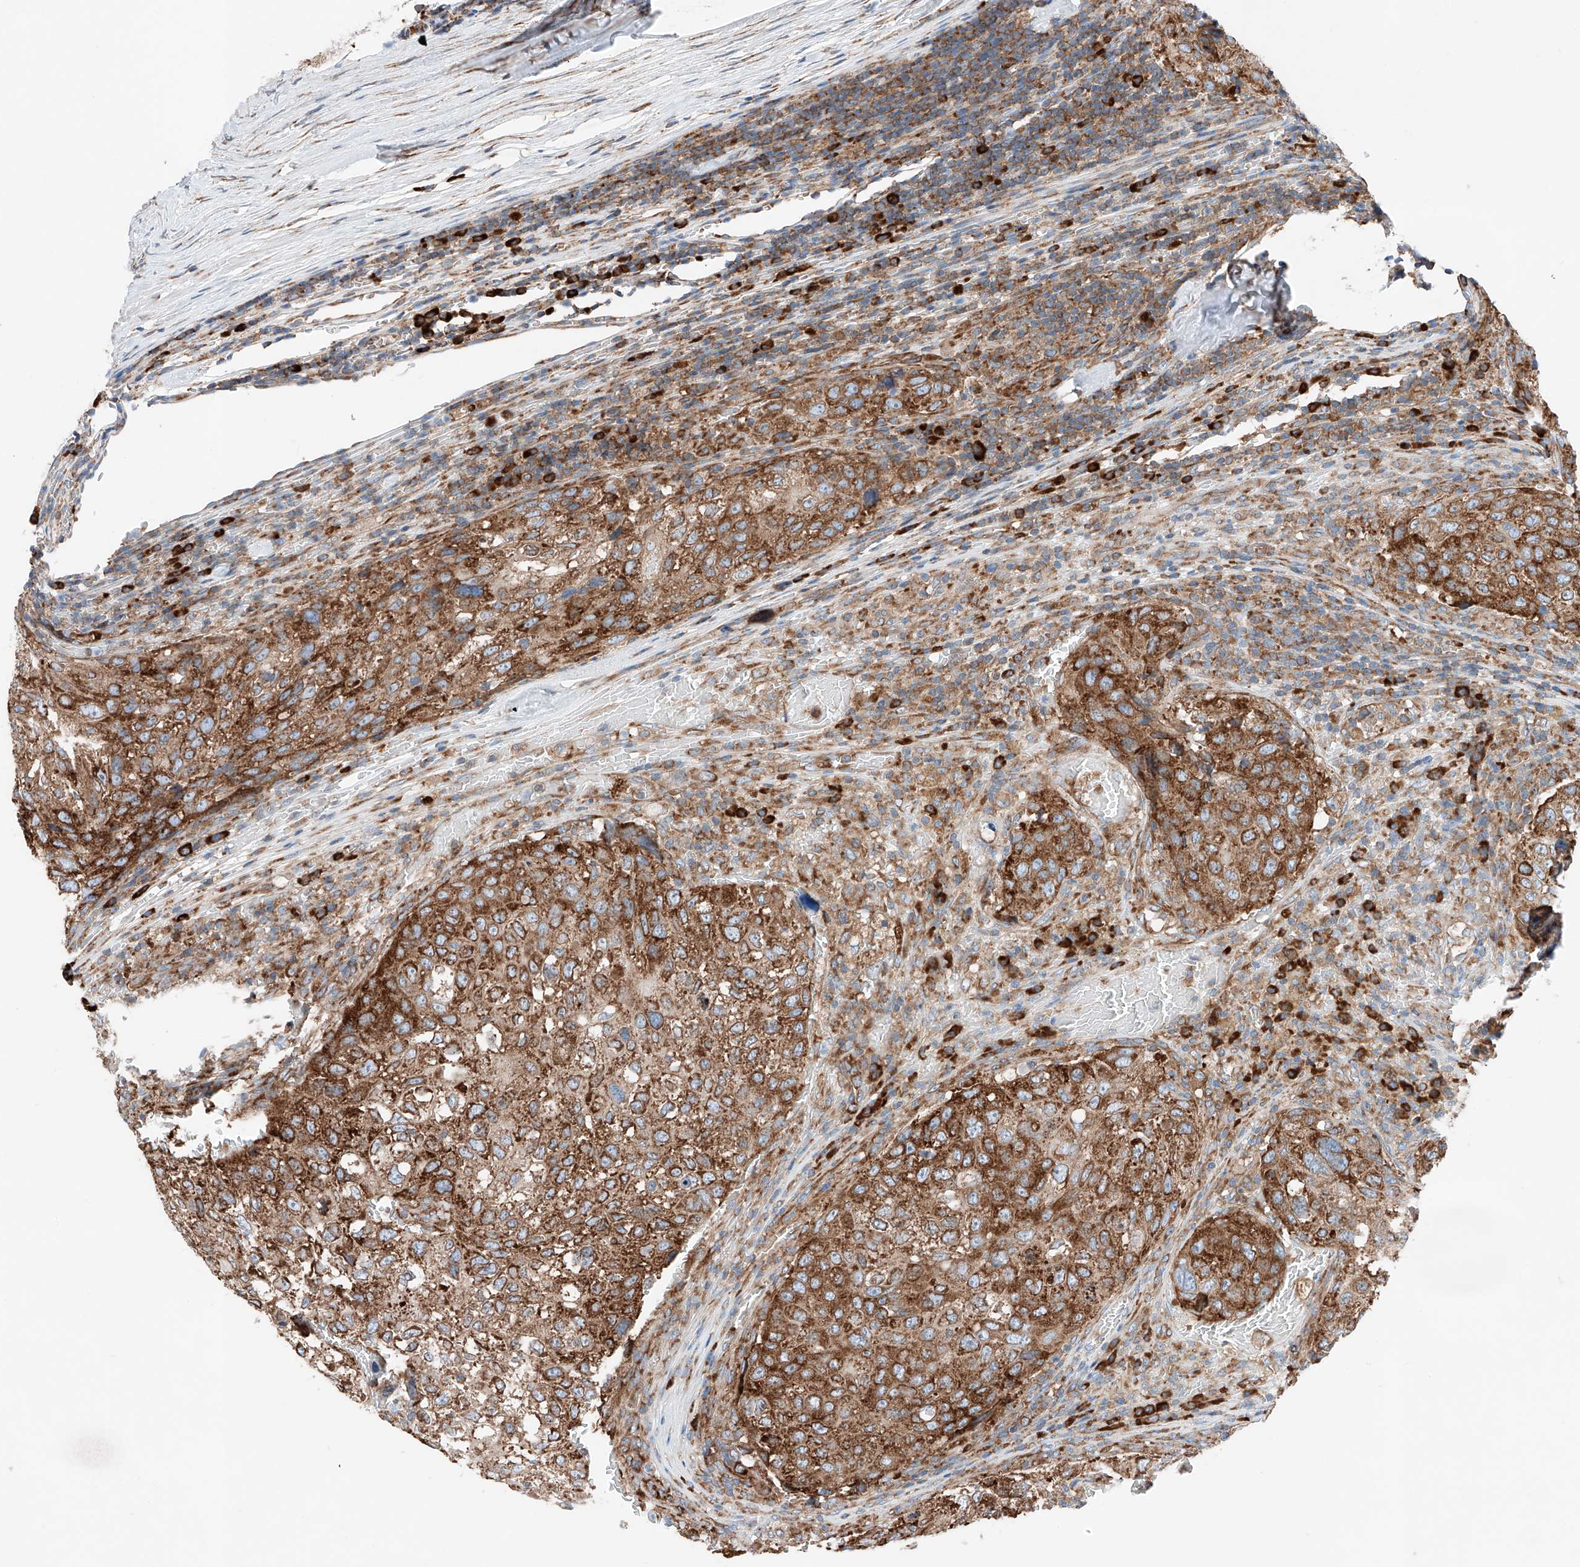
{"staining": {"intensity": "strong", "quantity": ">75%", "location": "cytoplasmic/membranous"}, "tissue": "urothelial cancer", "cell_type": "Tumor cells", "image_type": "cancer", "snomed": [{"axis": "morphology", "description": "Urothelial carcinoma, High grade"}, {"axis": "topography", "description": "Lymph node"}, {"axis": "topography", "description": "Urinary bladder"}], "caption": "Protein analysis of urothelial carcinoma (high-grade) tissue displays strong cytoplasmic/membranous positivity in about >75% of tumor cells. (DAB IHC, brown staining for protein, blue staining for nuclei).", "gene": "CRELD1", "patient": {"sex": "male", "age": 51}}